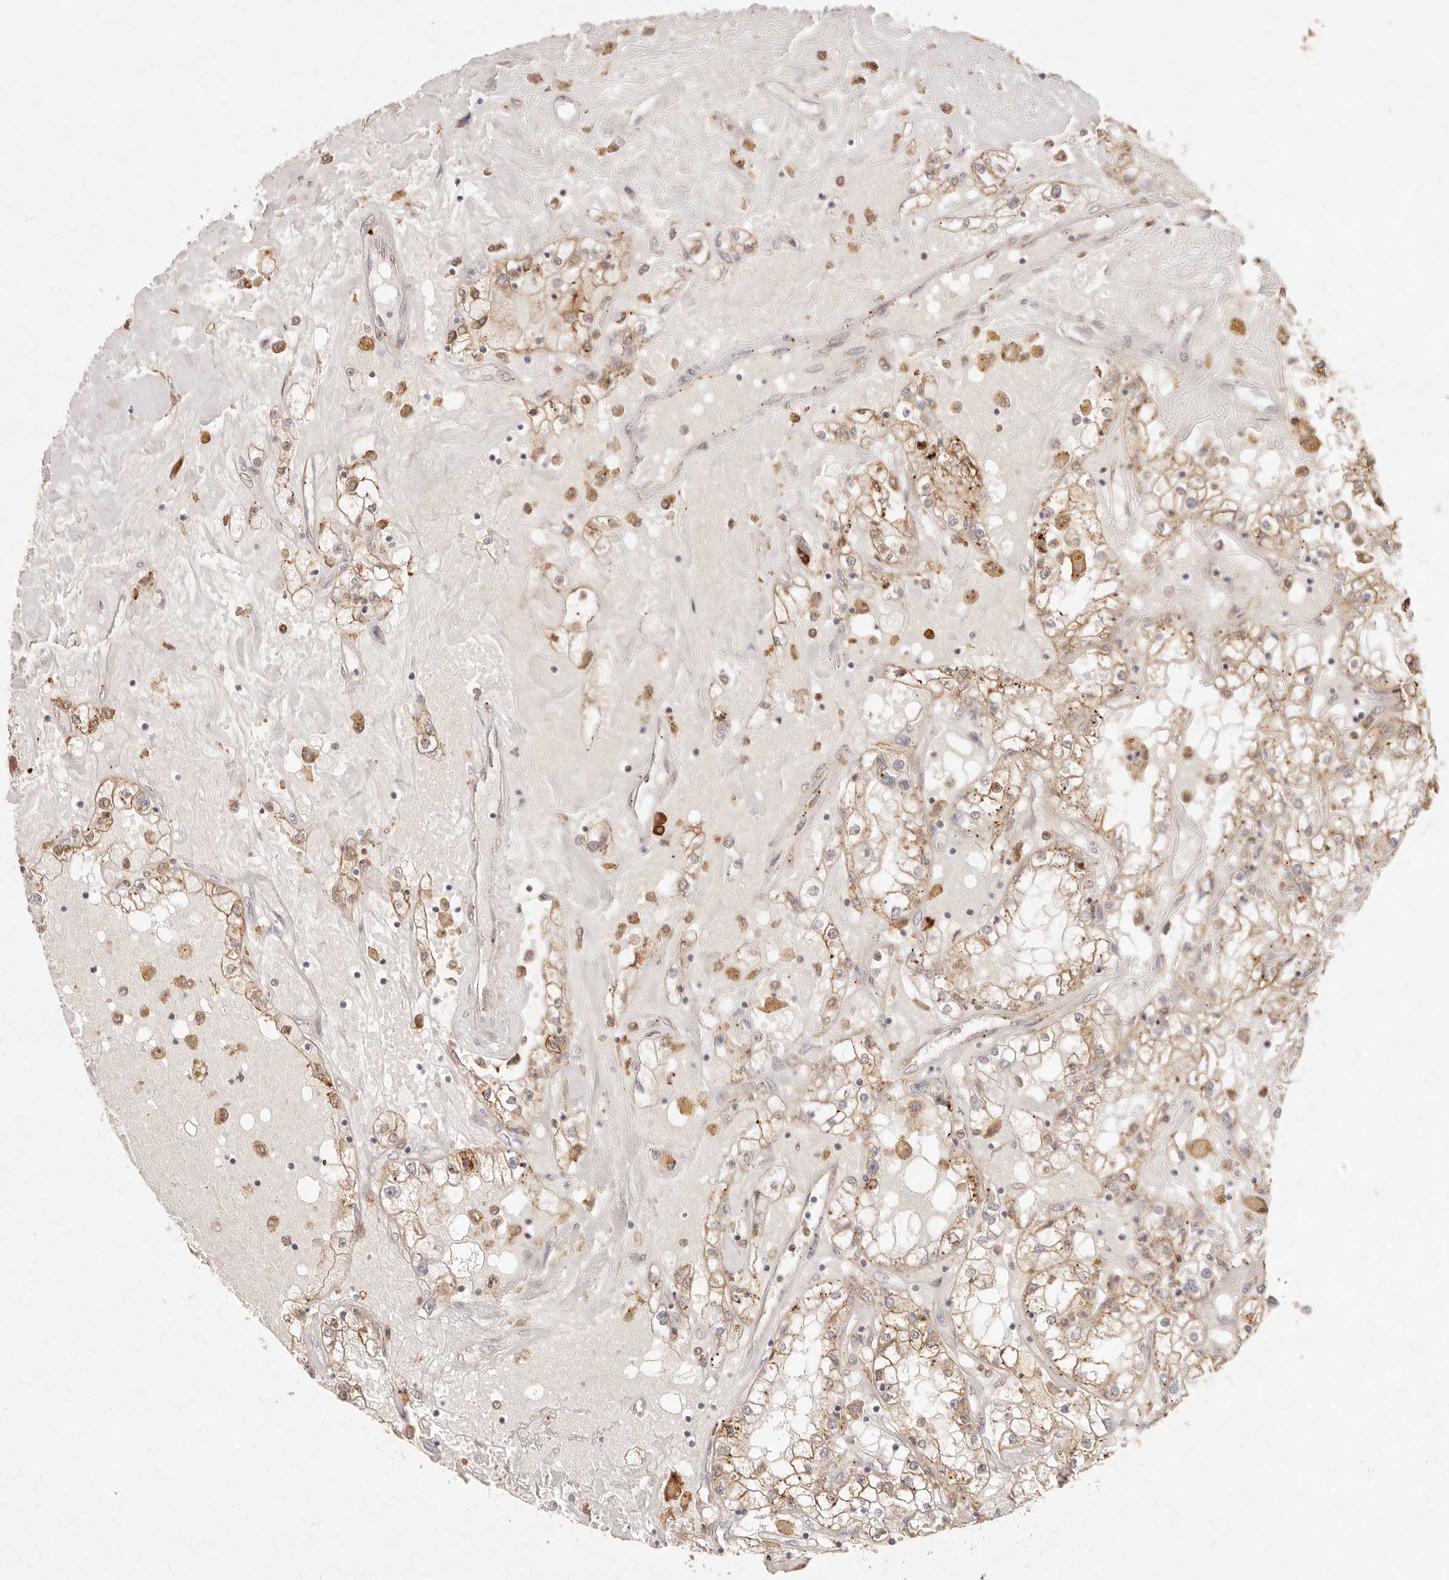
{"staining": {"intensity": "moderate", "quantity": ">75%", "location": "cytoplasmic/membranous"}, "tissue": "renal cancer", "cell_type": "Tumor cells", "image_type": "cancer", "snomed": [{"axis": "morphology", "description": "Adenocarcinoma, NOS"}, {"axis": "topography", "description": "Kidney"}], "caption": "A histopathology image showing moderate cytoplasmic/membranous staining in about >75% of tumor cells in renal cancer (adenocarcinoma), as visualized by brown immunohistochemical staining.", "gene": "C1orf127", "patient": {"sex": "male", "age": 56}}